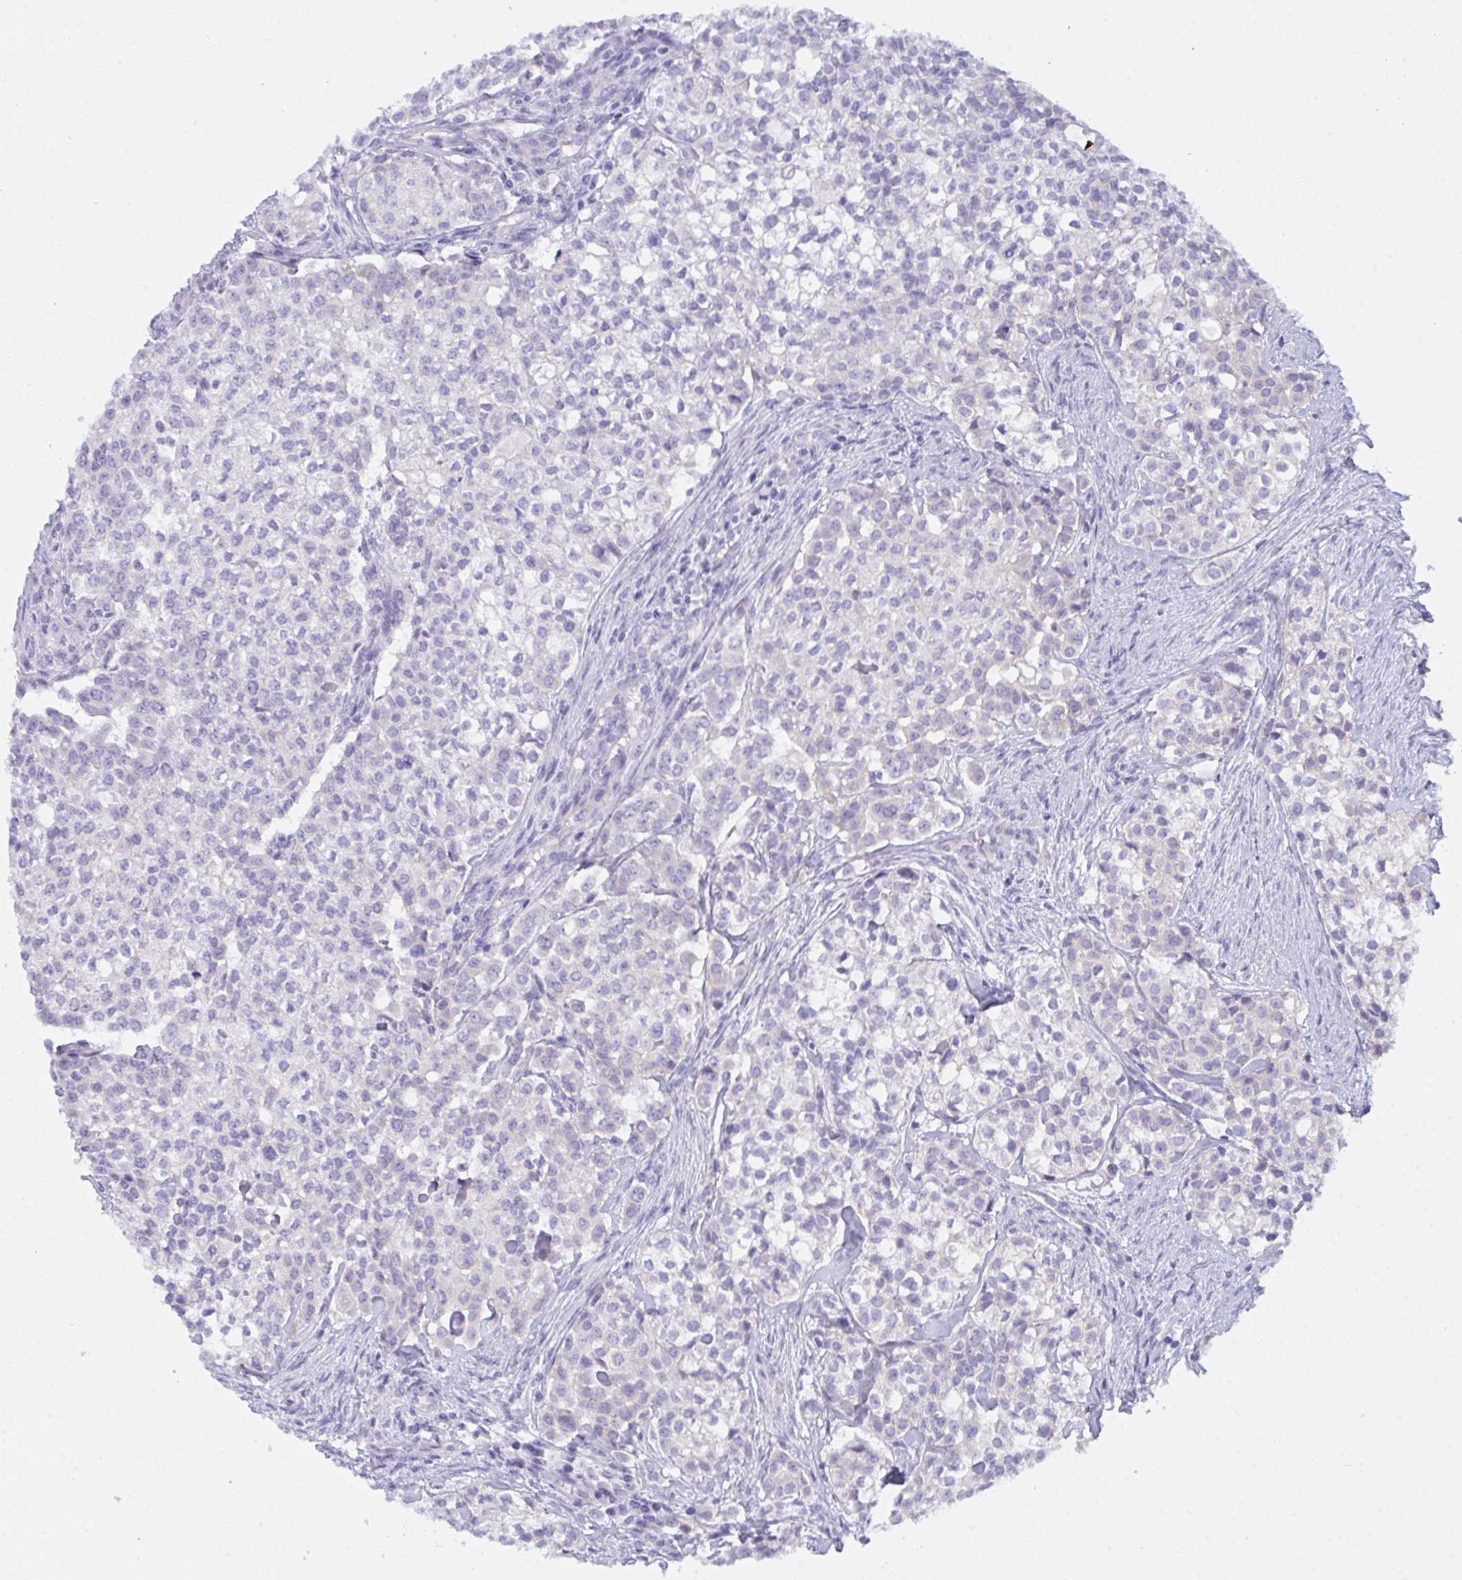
{"staining": {"intensity": "negative", "quantity": "none", "location": "none"}, "tissue": "head and neck cancer", "cell_type": "Tumor cells", "image_type": "cancer", "snomed": [{"axis": "morphology", "description": "Adenocarcinoma, NOS"}, {"axis": "topography", "description": "Head-Neck"}], "caption": "Image shows no protein positivity in tumor cells of head and neck cancer (adenocarcinoma) tissue. The staining is performed using DAB (3,3'-diaminobenzidine) brown chromogen with nuclei counter-stained in using hematoxylin.", "gene": "CEP170B", "patient": {"sex": "male", "age": 81}}